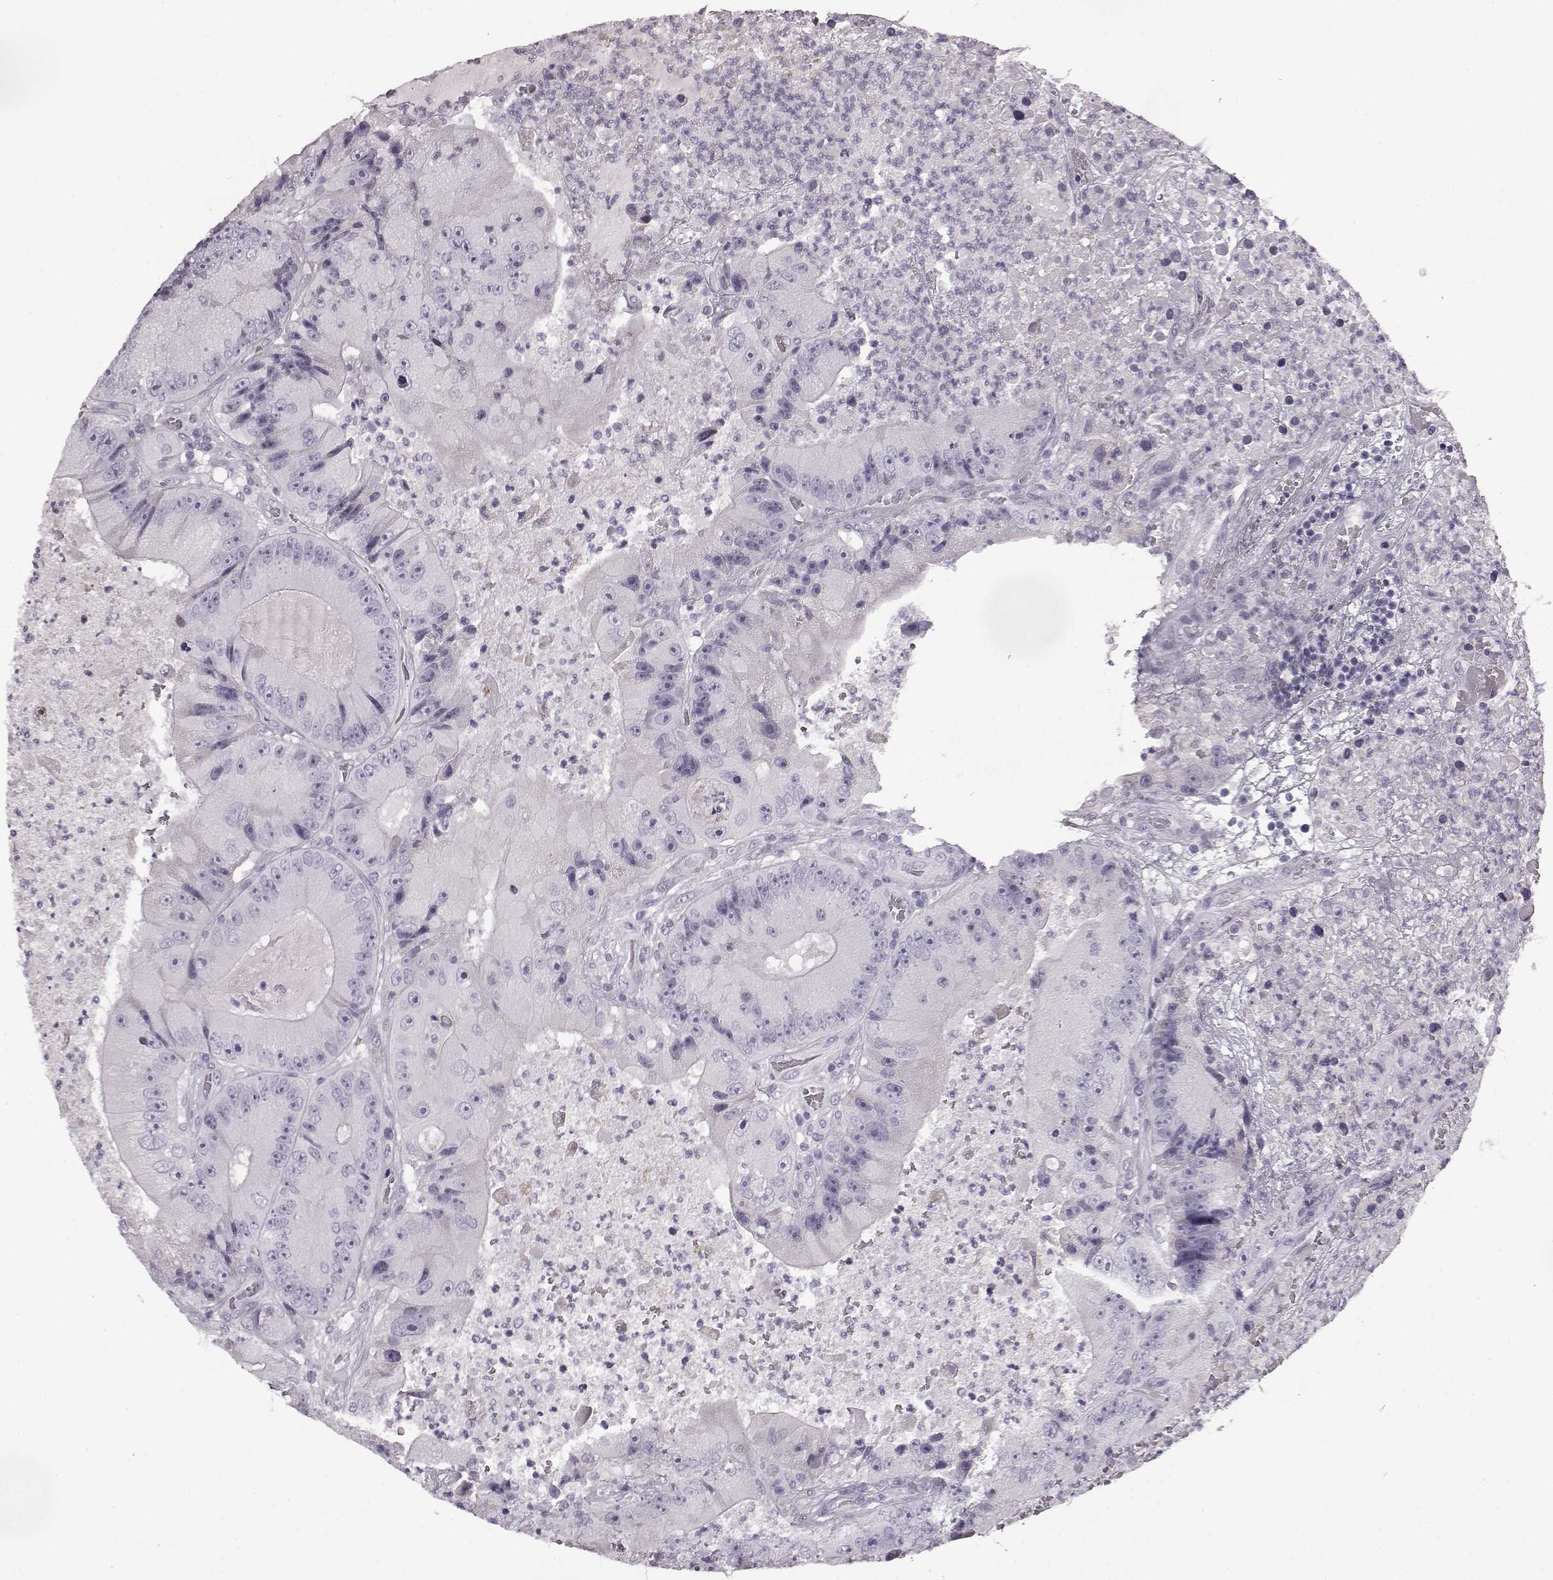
{"staining": {"intensity": "negative", "quantity": "none", "location": "none"}, "tissue": "colorectal cancer", "cell_type": "Tumor cells", "image_type": "cancer", "snomed": [{"axis": "morphology", "description": "Adenocarcinoma, NOS"}, {"axis": "topography", "description": "Colon"}], "caption": "A micrograph of human colorectal cancer is negative for staining in tumor cells. The staining is performed using DAB brown chromogen with nuclei counter-stained in using hematoxylin.", "gene": "ODAD4", "patient": {"sex": "female", "age": 86}}